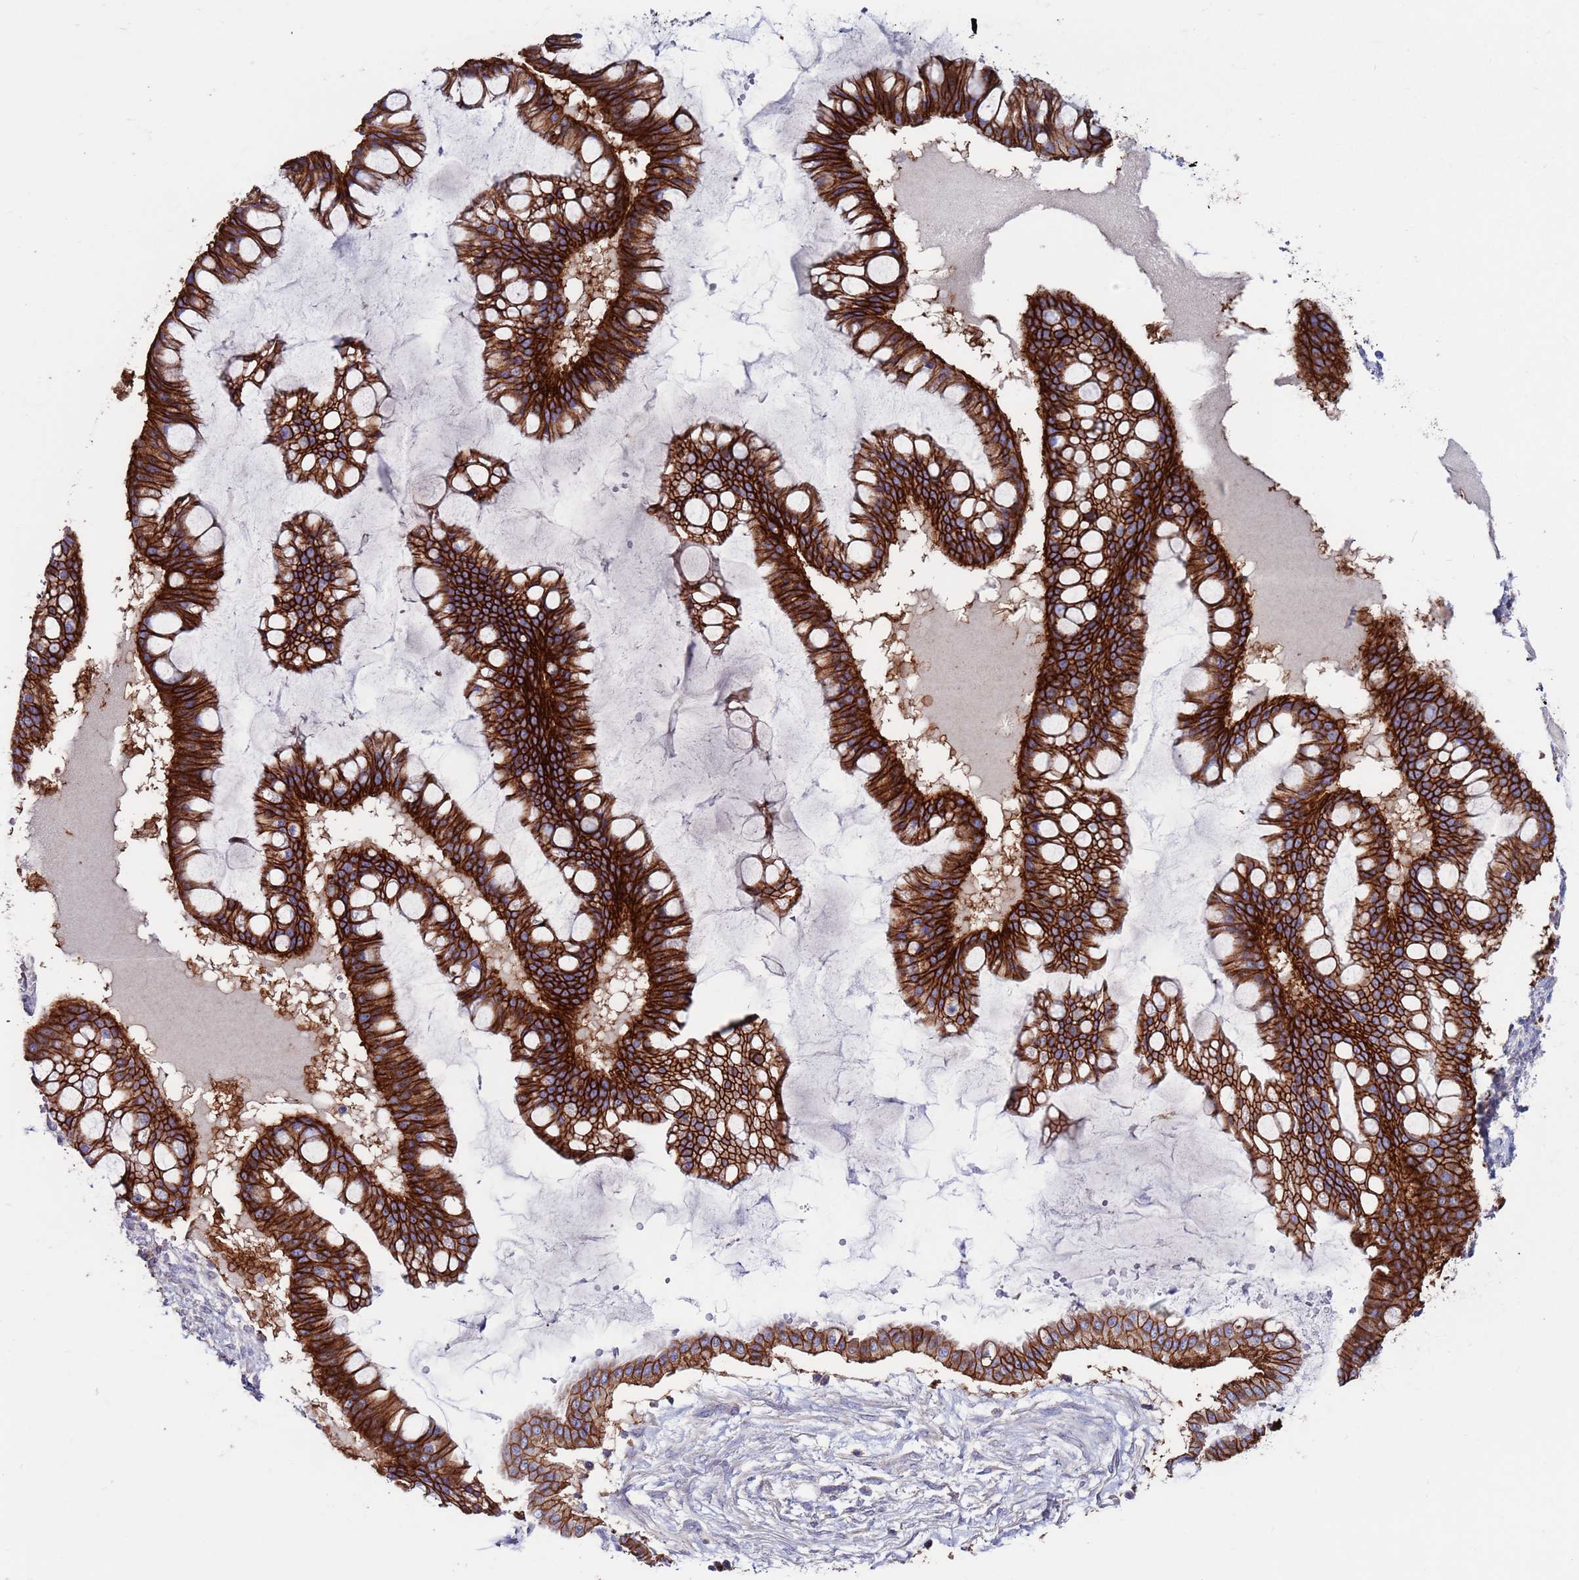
{"staining": {"intensity": "strong", "quantity": ">75%", "location": "cytoplasmic/membranous"}, "tissue": "ovarian cancer", "cell_type": "Tumor cells", "image_type": "cancer", "snomed": [{"axis": "morphology", "description": "Cystadenocarcinoma, mucinous, NOS"}, {"axis": "topography", "description": "Ovary"}], "caption": "Protein expression analysis of mucinous cystadenocarcinoma (ovarian) demonstrates strong cytoplasmic/membranous expression in about >75% of tumor cells.", "gene": "KRTCAP3", "patient": {"sex": "female", "age": 73}}